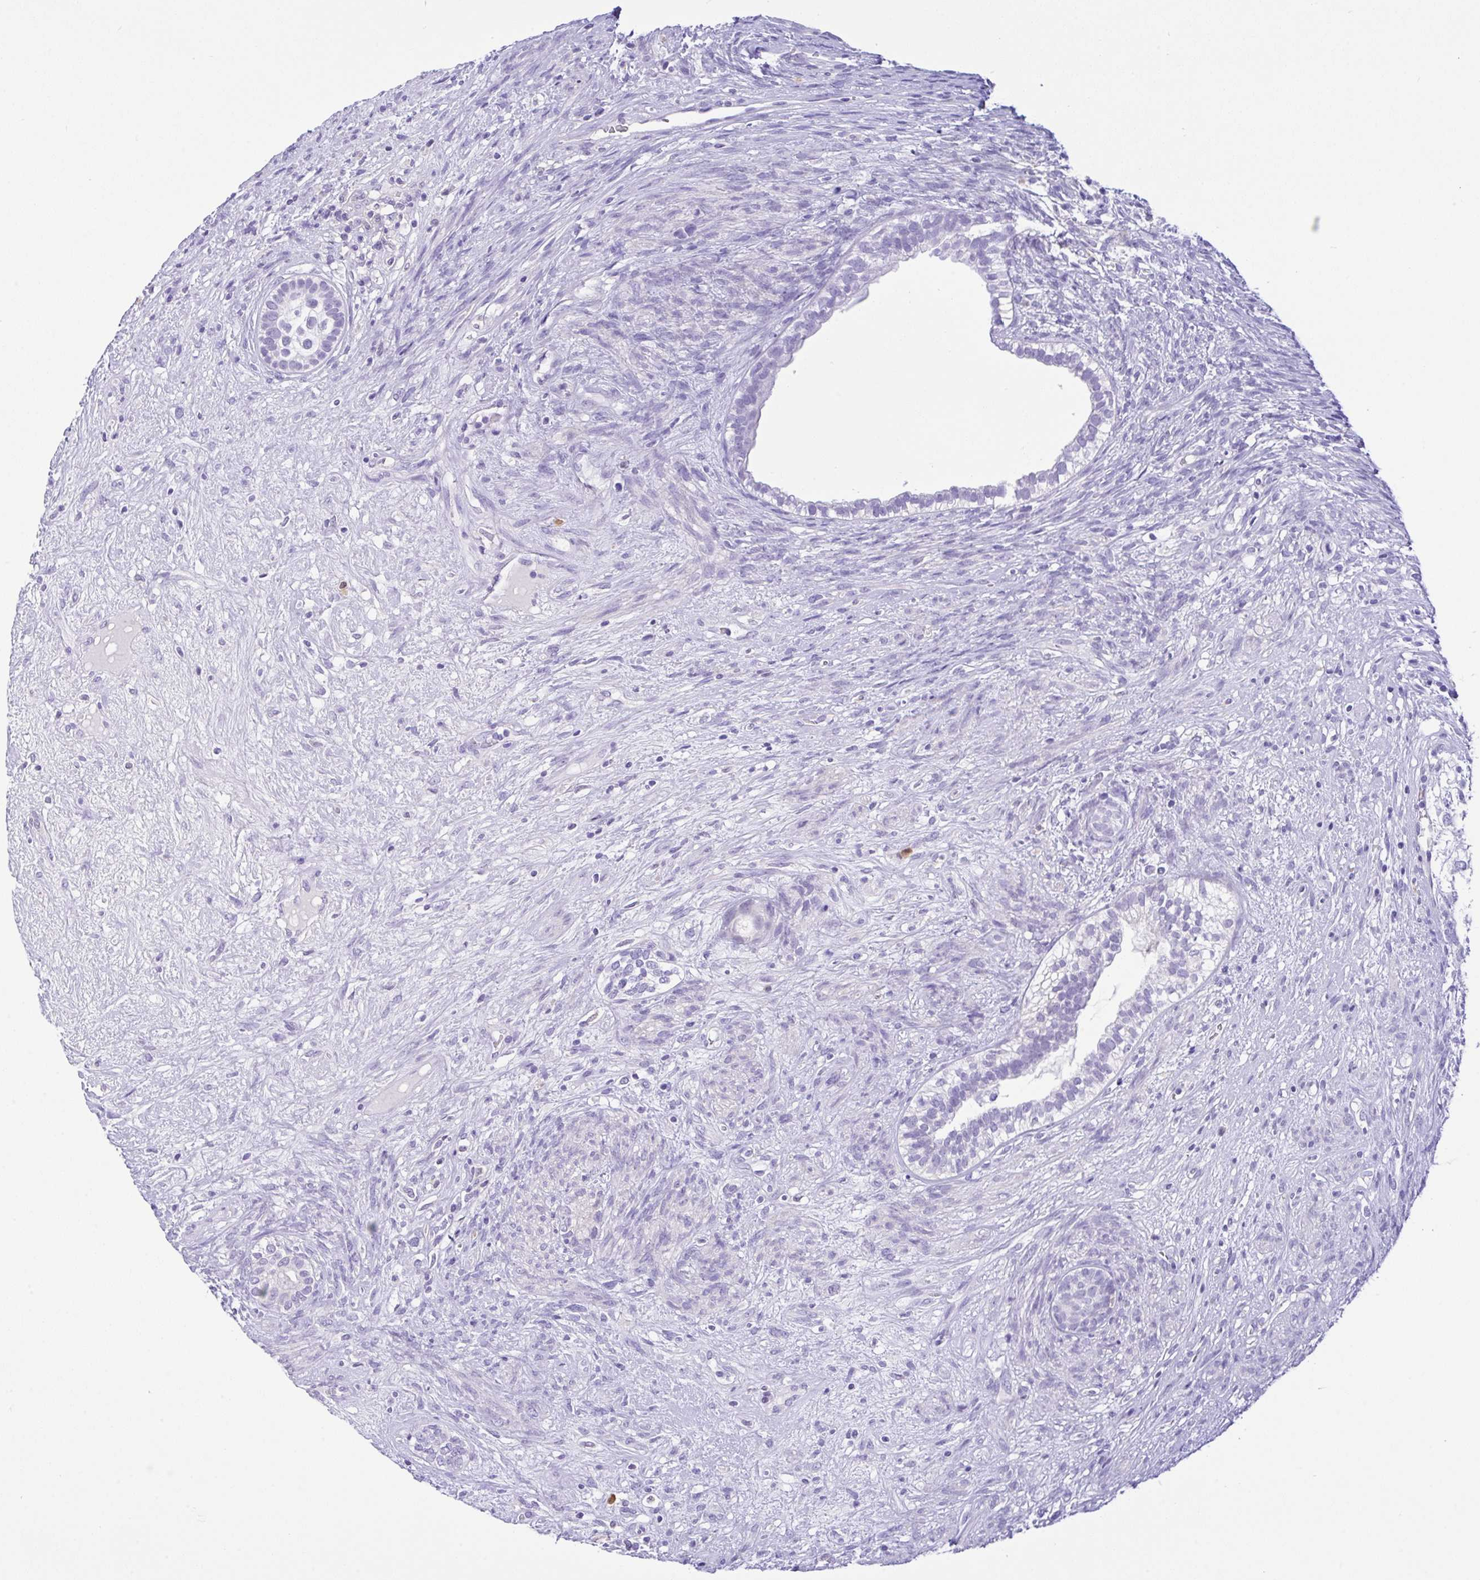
{"staining": {"intensity": "negative", "quantity": "none", "location": "none"}, "tissue": "testis cancer", "cell_type": "Tumor cells", "image_type": "cancer", "snomed": [{"axis": "morphology", "description": "Seminoma, NOS"}, {"axis": "morphology", "description": "Carcinoma, Embryonal, NOS"}, {"axis": "topography", "description": "Testis"}], "caption": "This micrograph is of testis embryonal carcinoma stained with immunohistochemistry to label a protein in brown with the nuclei are counter-stained blue. There is no positivity in tumor cells.", "gene": "NCF1", "patient": {"sex": "male", "age": 41}}